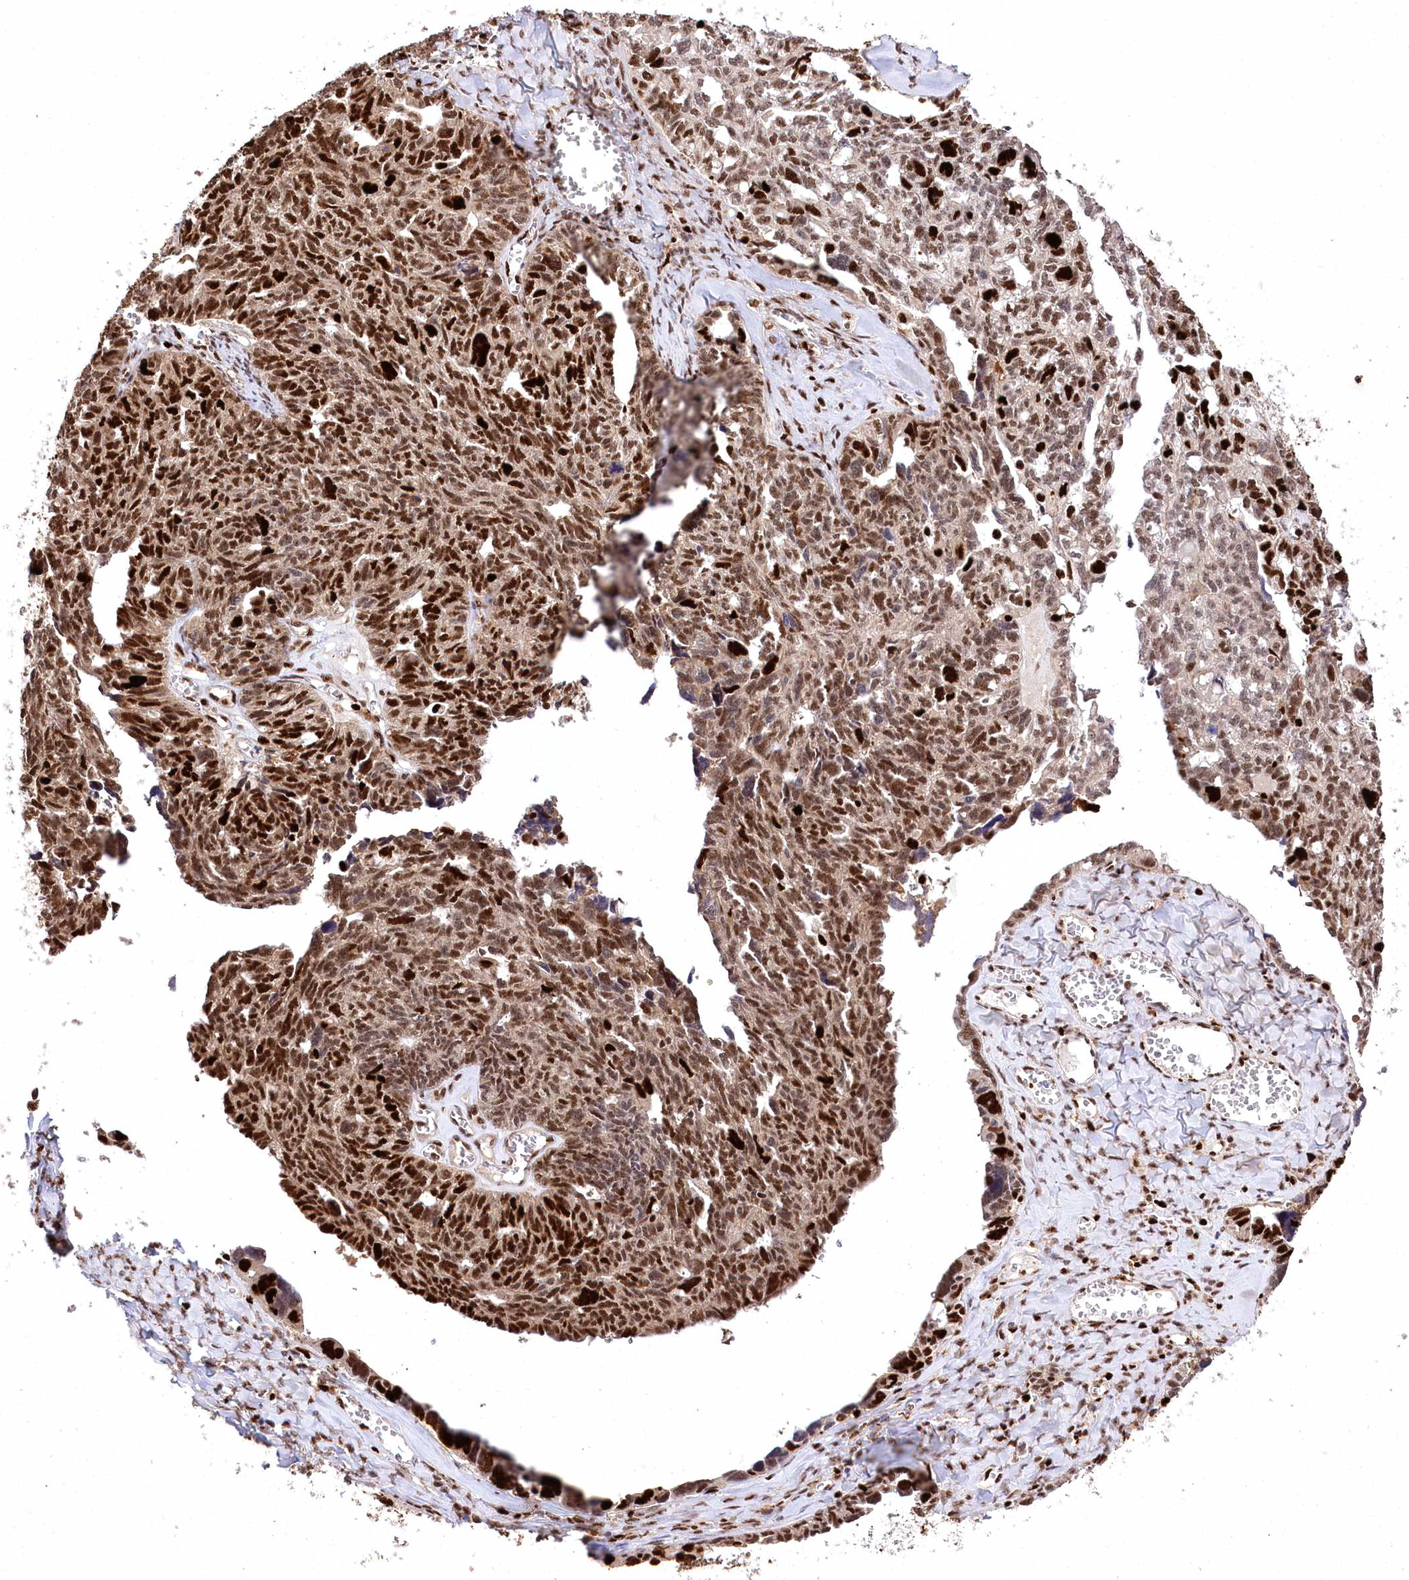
{"staining": {"intensity": "strong", "quantity": ">75%", "location": "cytoplasmic/membranous,nuclear"}, "tissue": "ovarian cancer", "cell_type": "Tumor cells", "image_type": "cancer", "snomed": [{"axis": "morphology", "description": "Cystadenocarcinoma, serous, NOS"}, {"axis": "topography", "description": "Ovary"}], "caption": "This photomicrograph exhibits ovarian cancer (serous cystadenocarcinoma) stained with IHC to label a protein in brown. The cytoplasmic/membranous and nuclear of tumor cells show strong positivity for the protein. Nuclei are counter-stained blue.", "gene": "FIGN", "patient": {"sex": "female", "age": 79}}